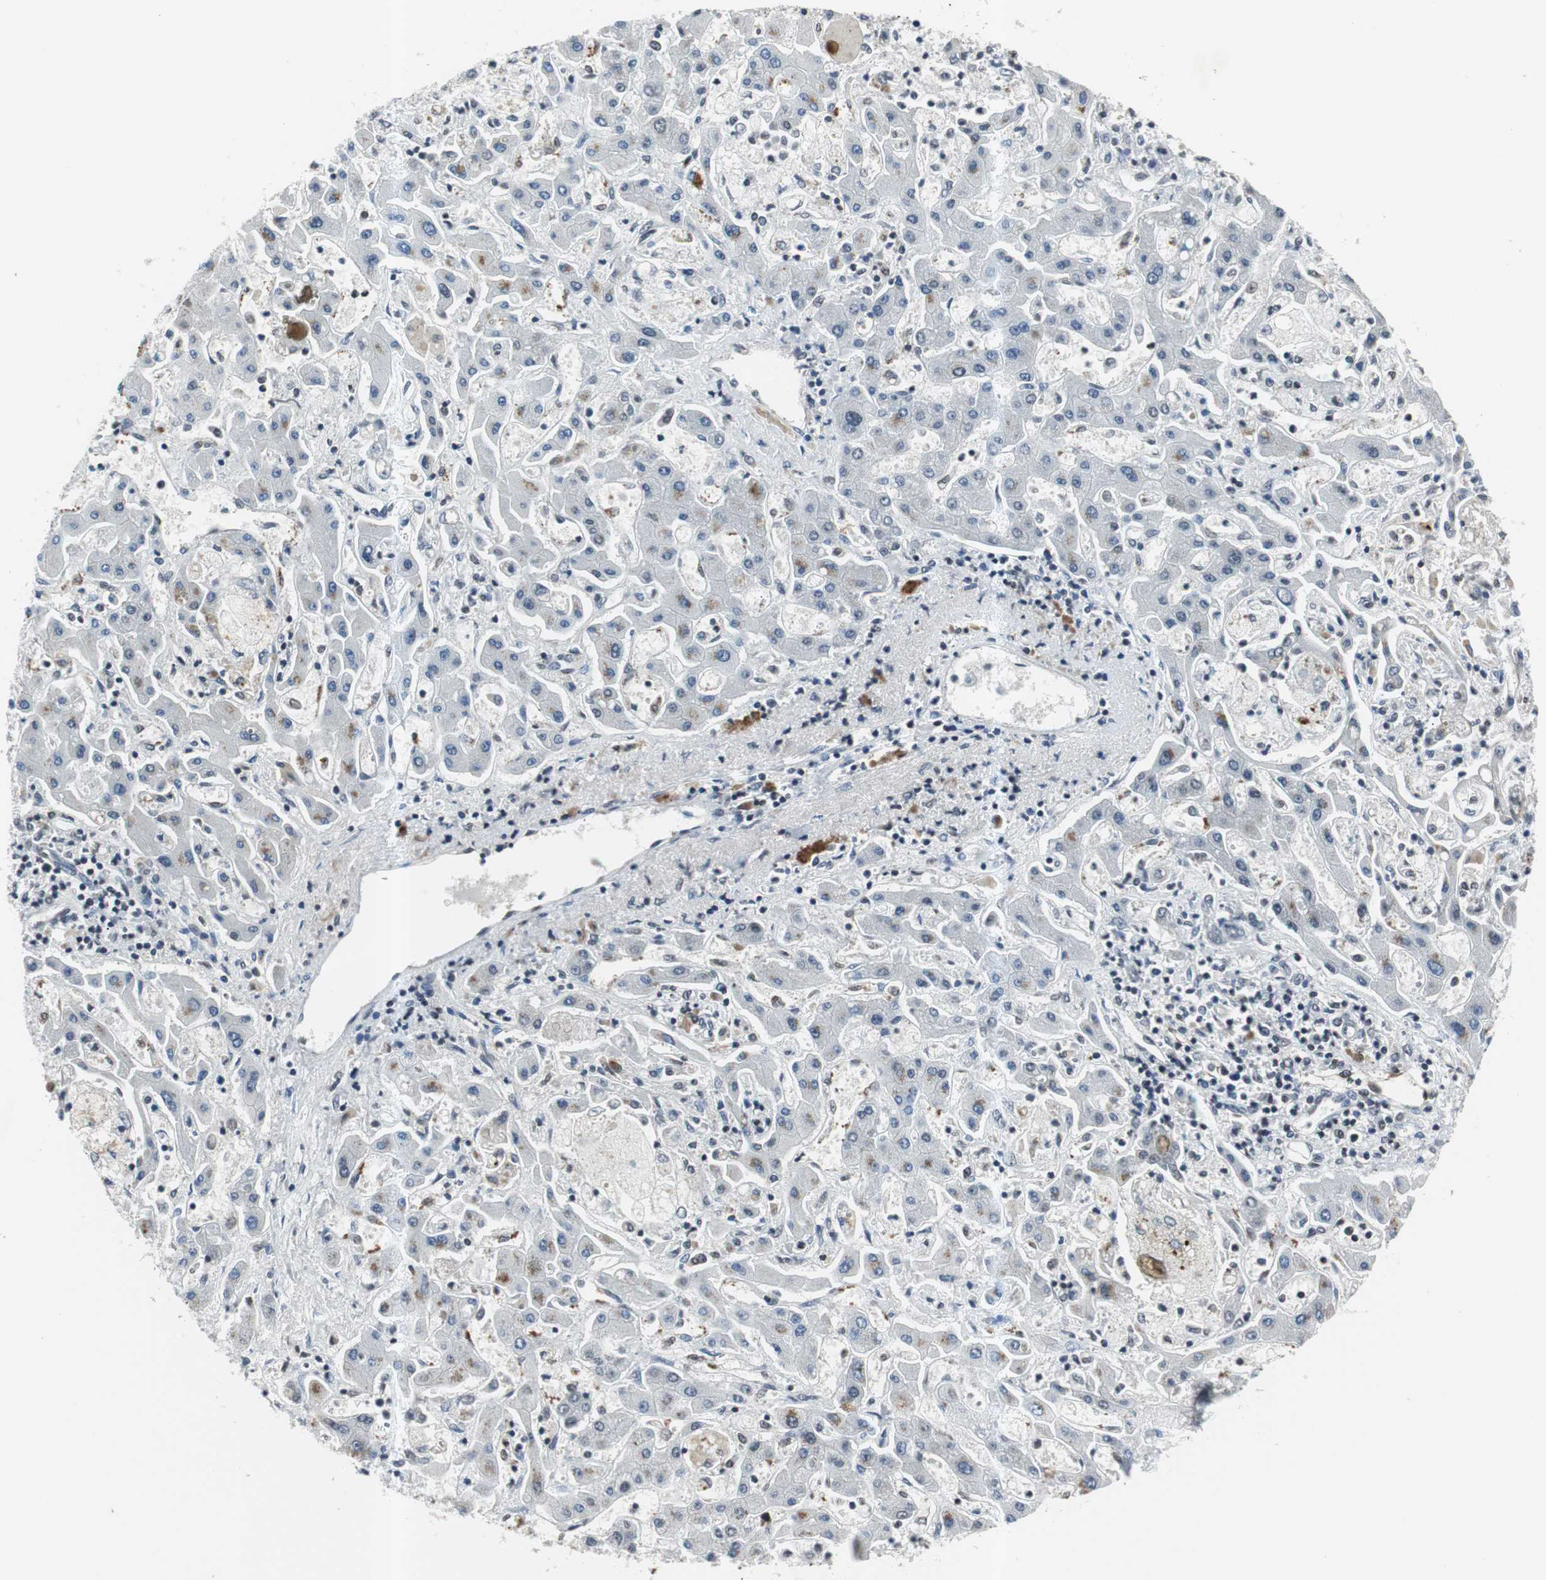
{"staining": {"intensity": "moderate", "quantity": "<25%", "location": "cytoplasmic/membranous"}, "tissue": "liver cancer", "cell_type": "Tumor cells", "image_type": "cancer", "snomed": [{"axis": "morphology", "description": "Cholangiocarcinoma"}, {"axis": "topography", "description": "Liver"}], "caption": "DAB immunohistochemical staining of liver cancer (cholangiocarcinoma) demonstrates moderate cytoplasmic/membranous protein expression in approximately <25% of tumor cells.", "gene": "SMAD1", "patient": {"sex": "male", "age": 50}}